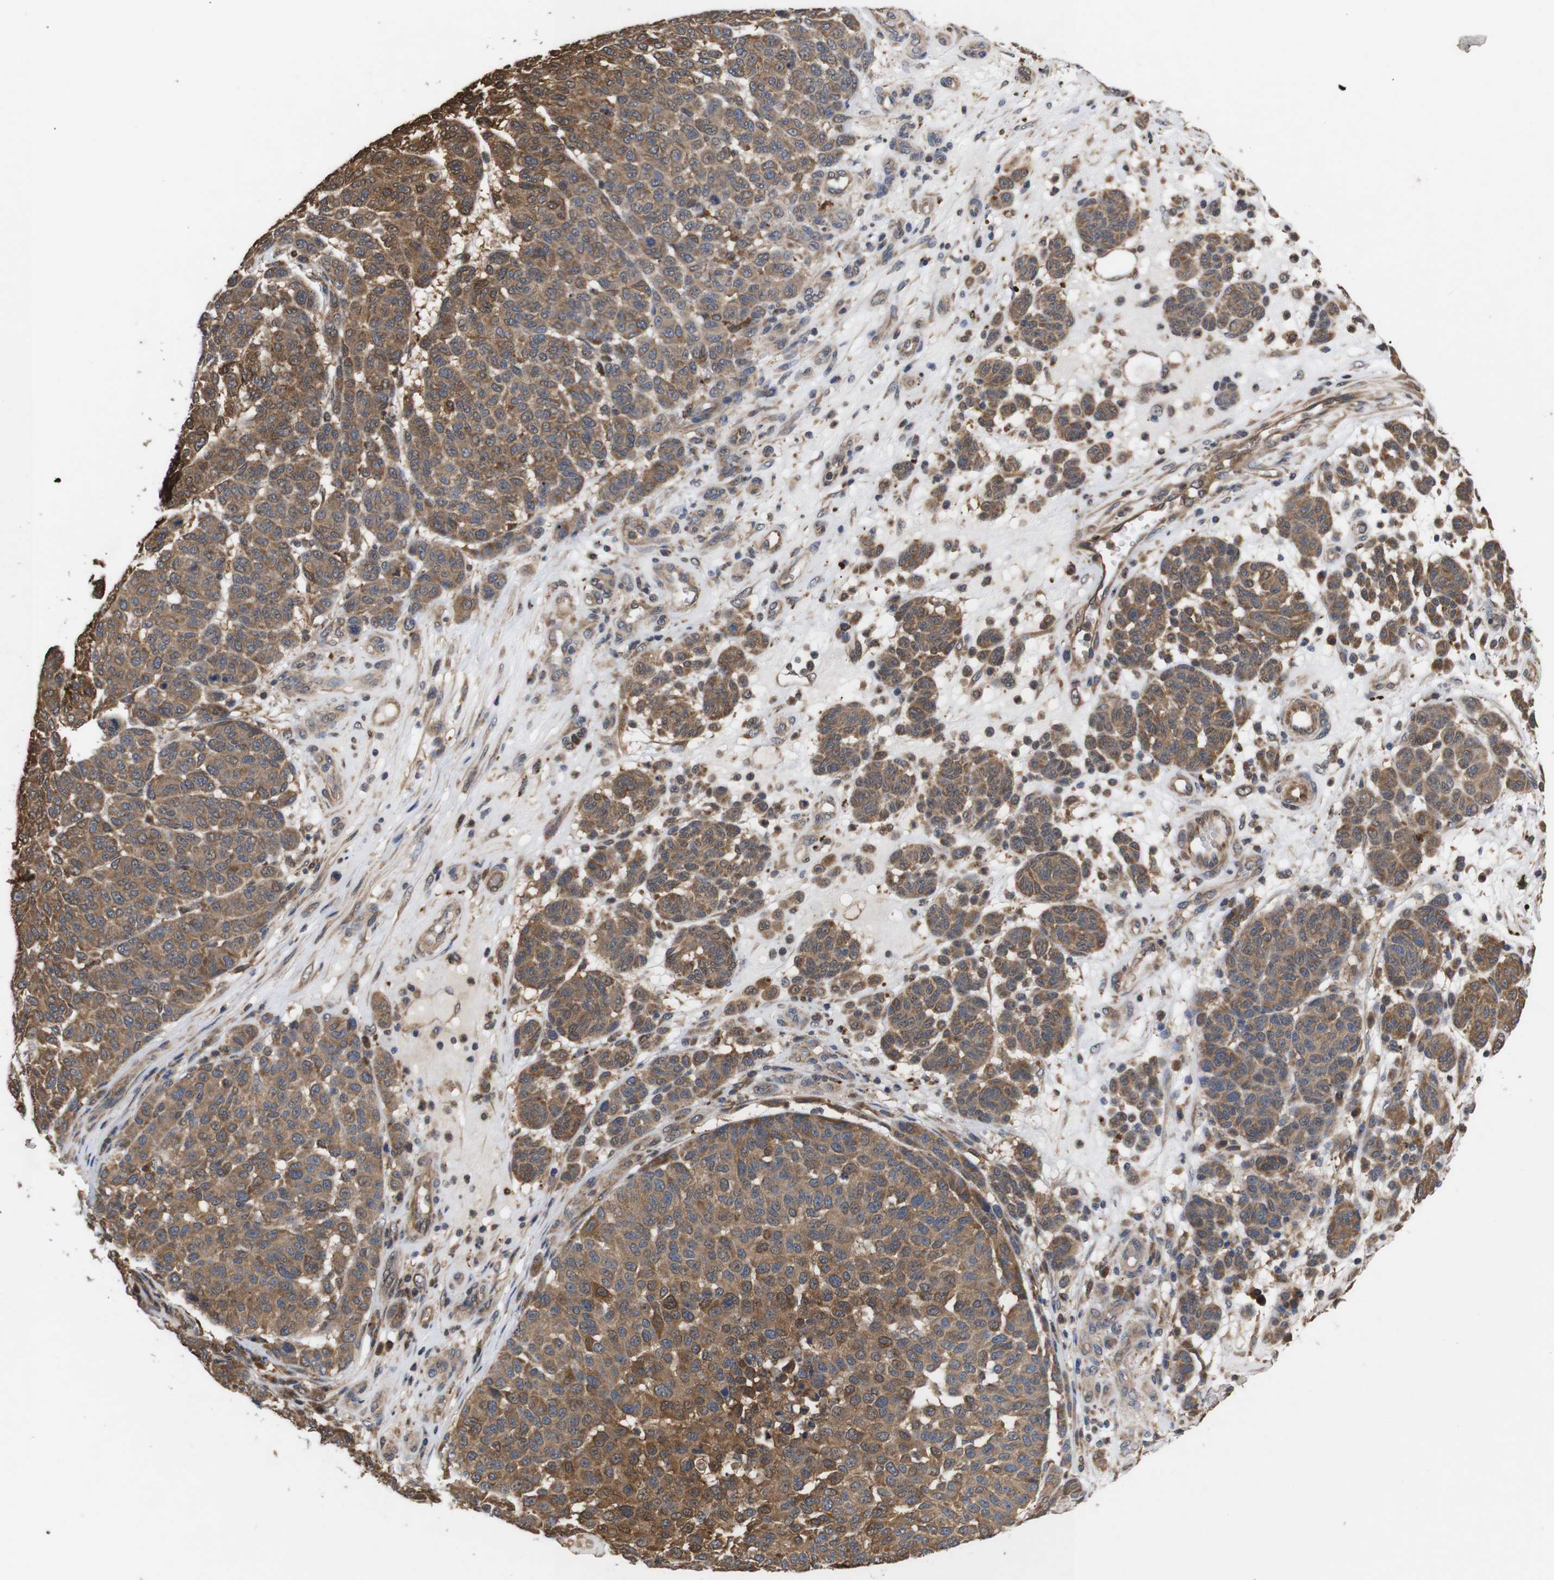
{"staining": {"intensity": "moderate", "quantity": ">75%", "location": "cytoplasmic/membranous"}, "tissue": "melanoma", "cell_type": "Tumor cells", "image_type": "cancer", "snomed": [{"axis": "morphology", "description": "Malignant melanoma, NOS"}, {"axis": "topography", "description": "Skin"}], "caption": "Tumor cells reveal medium levels of moderate cytoplasmic/membranous expression in about >75% of cells in melanoma. Using DAB (3,3'-diaminobenzidine) (brown) and hematoxylin (blue) stains, captured at high magnification using brightfield microscopy.", "gene": "DDR1", "patient": {"sex": "male", "age": 59}}